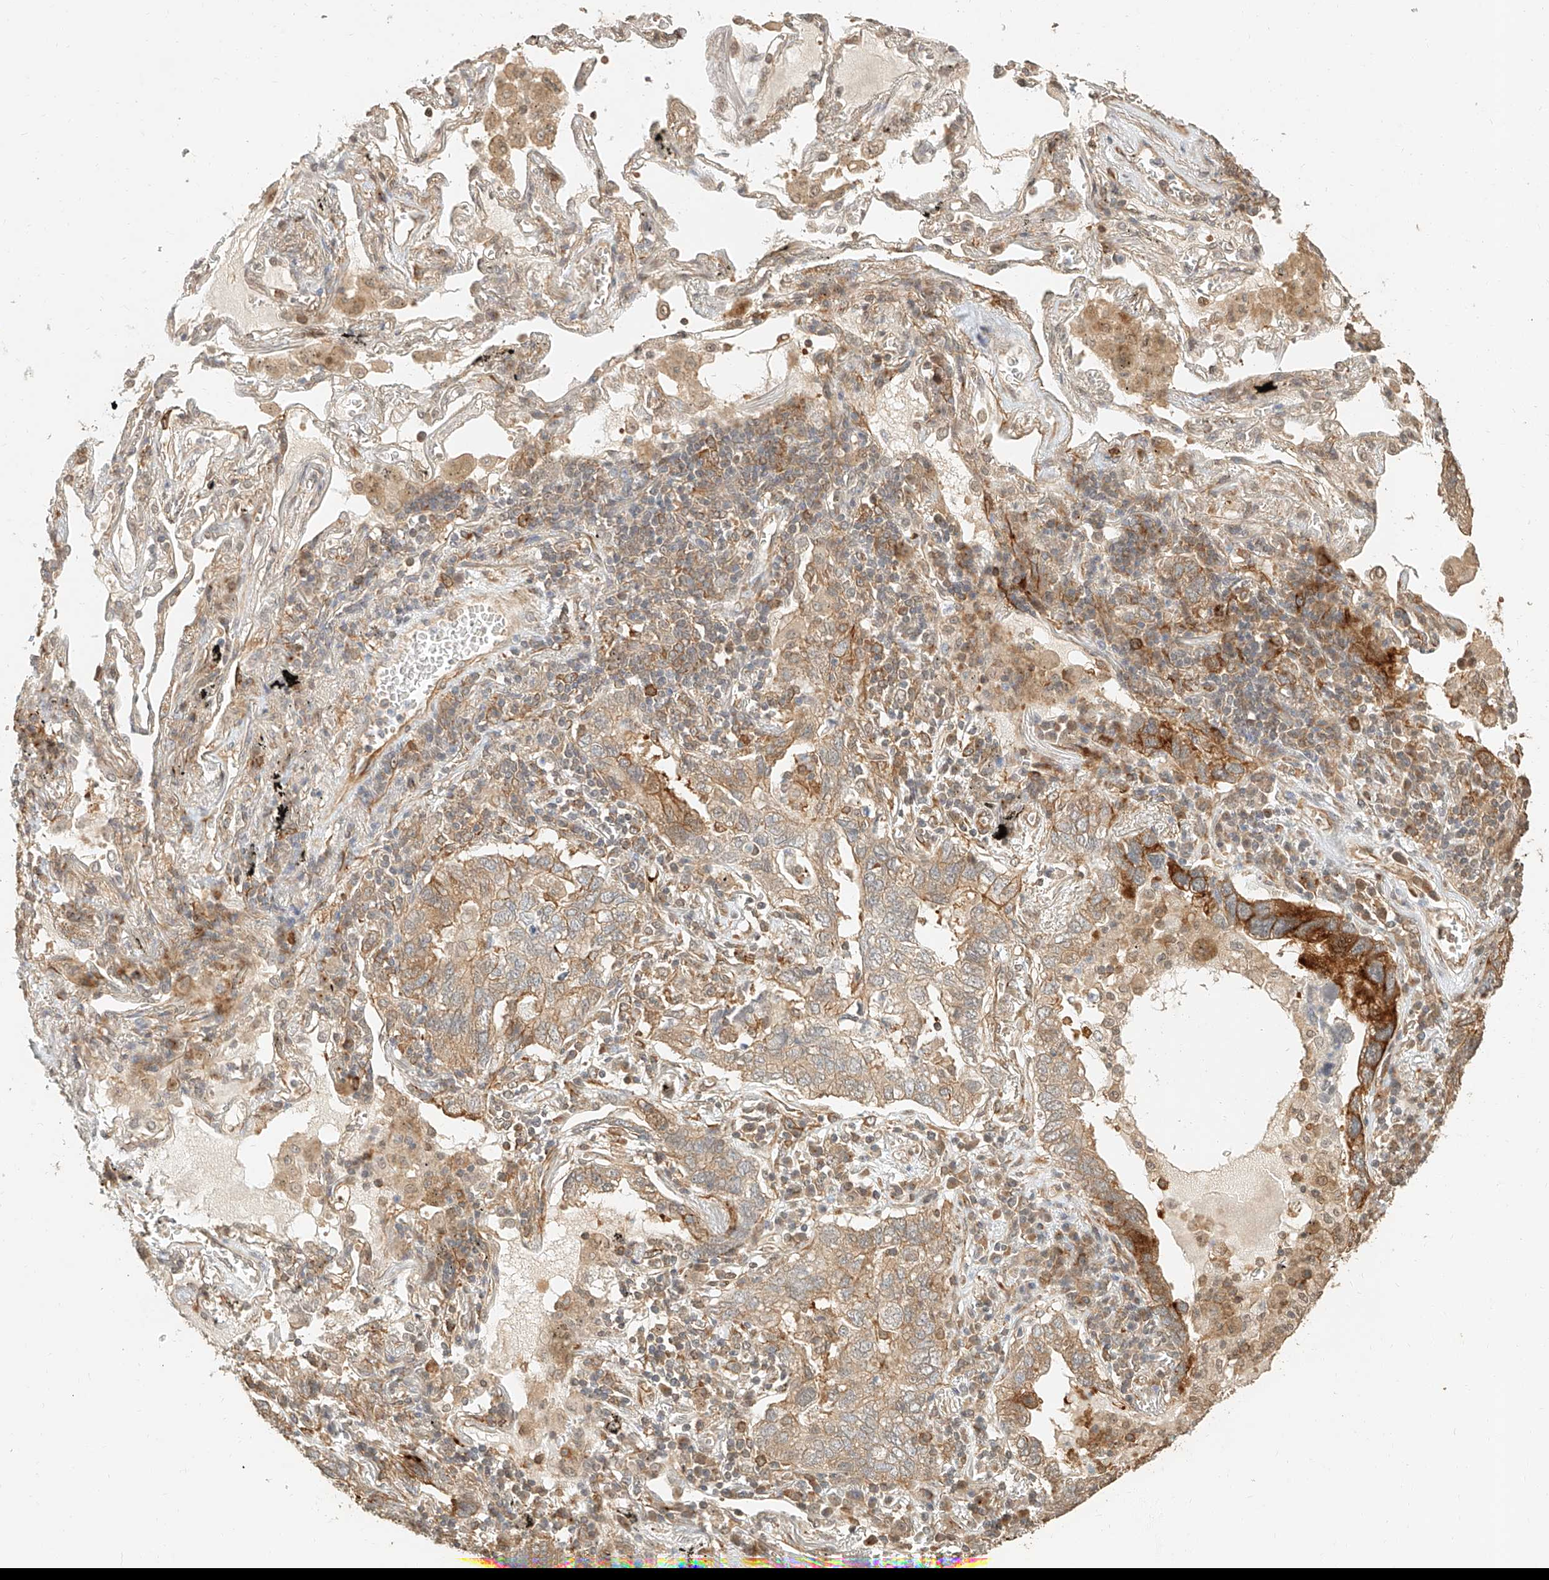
{"staining": {"intensity": "moderate", "quantity": ">75%", "location": "cytoplasmic/membranous"}, "tissue": "lung cancer", "cell_type": "Tumor cells", "image_type": "cancer", "snomed": [{"axis": "morphology", "description": "Adenocarcinoma, NOS"}, {"axis": "topography", "description": "Lung"}], "caption": "Human adenocarcinoma (lung) stained for a protein (brown) shows moderate cytoplasmic/membranous positive positivity in approximately >75% of tumor cells.", "gene": "NAP1L1", "patient": {"sex": "male", "age": 65}}